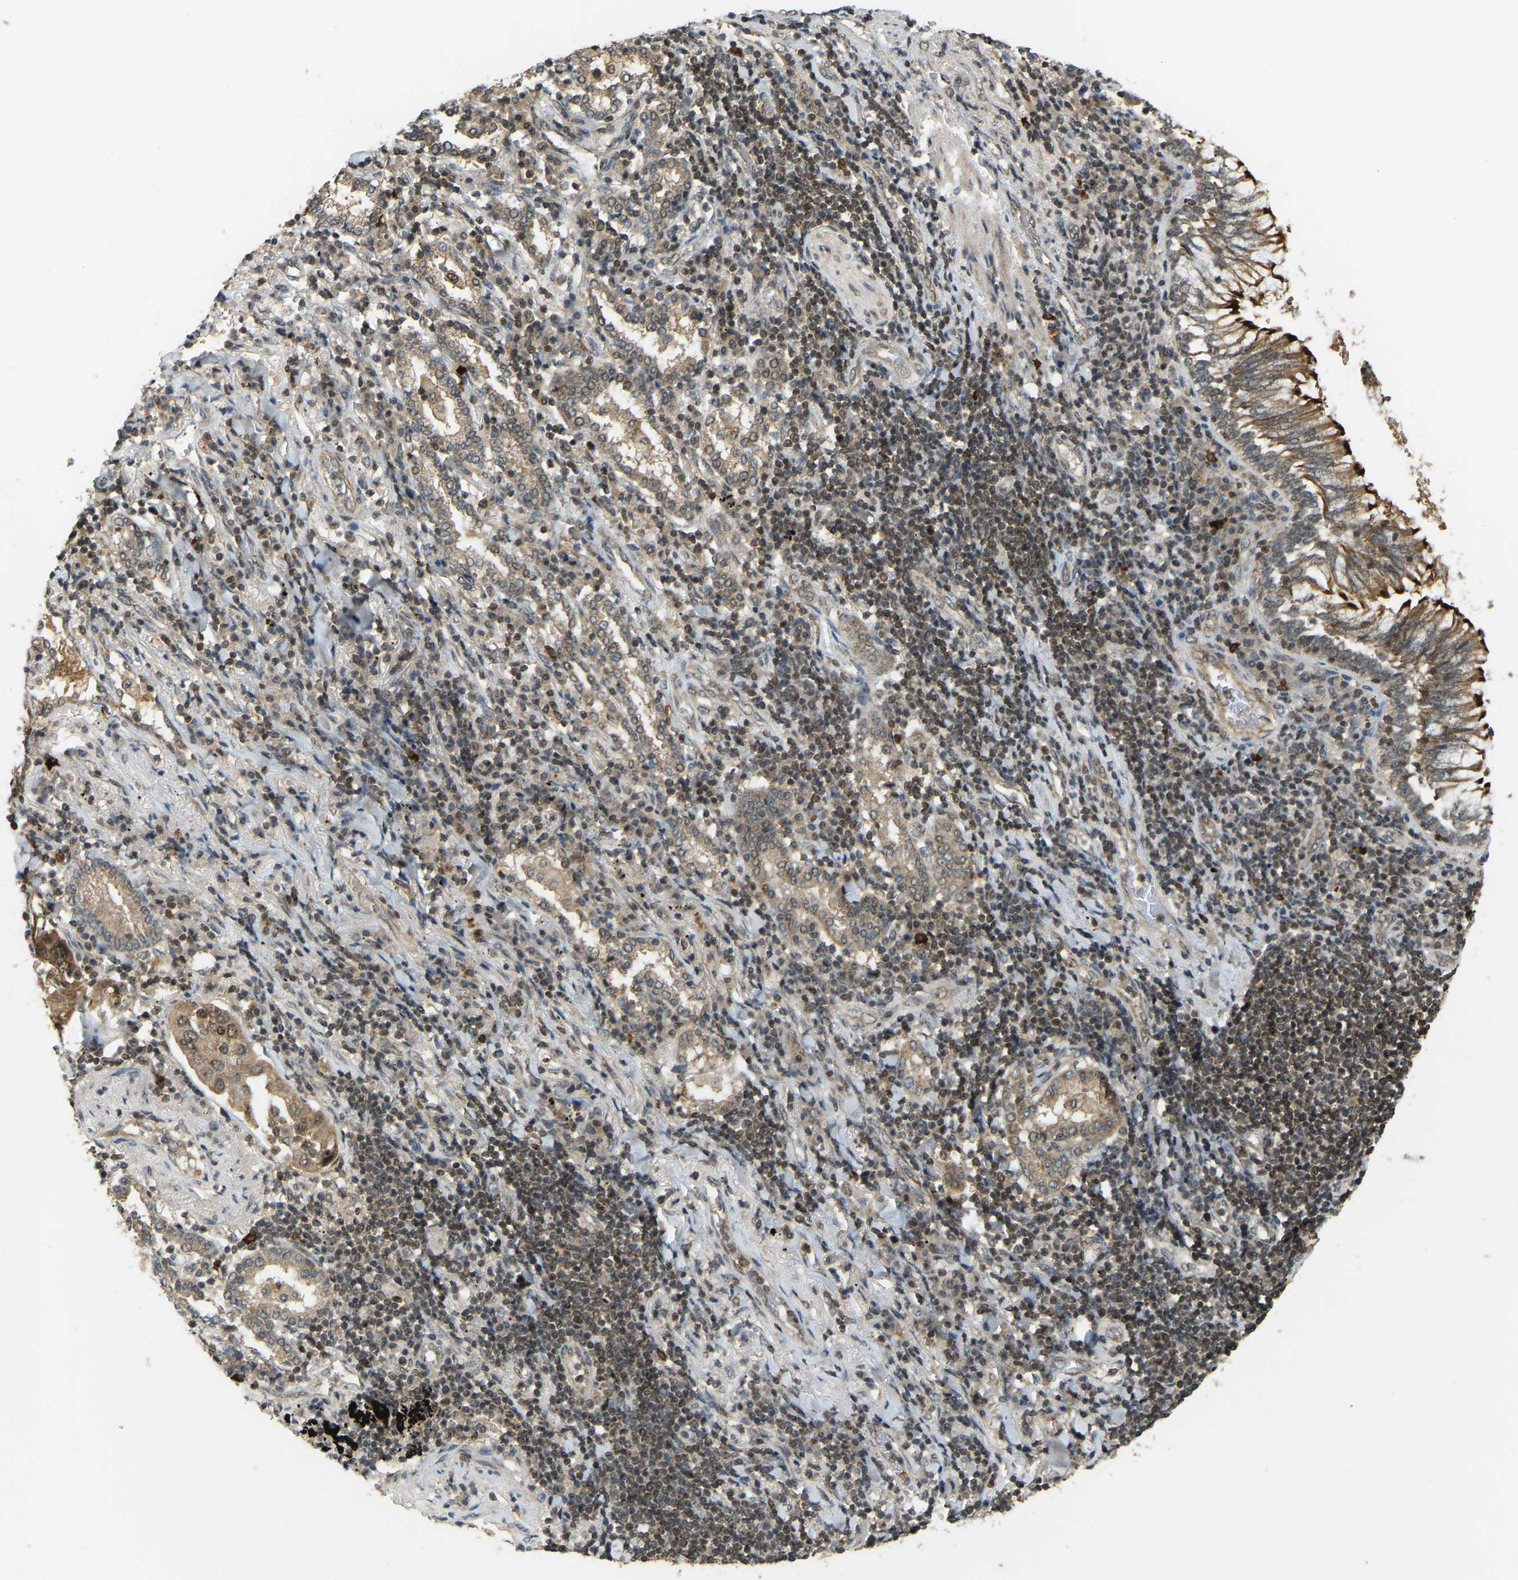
{"staining": {"intensity": "weak", "quantity": ">75%", "location": "cytoplasmic/membranous"}, "tissue": "lung cancer", "cell_type": "Tumor cells", "image_type": "cancer", "snomed": [{"axis": "morphology", "description": "Adenocarcinoma, NOS"}, {"axis": "topography", "description": "Lung"}], "caption": "The histopathology image reveals a brown stain indicating the presence of a protein in the cytoplasmic/membranous of tumor cells in lung cancer.", "gene": "BRF2", "patient": {"sex": "female", "age": 65}}